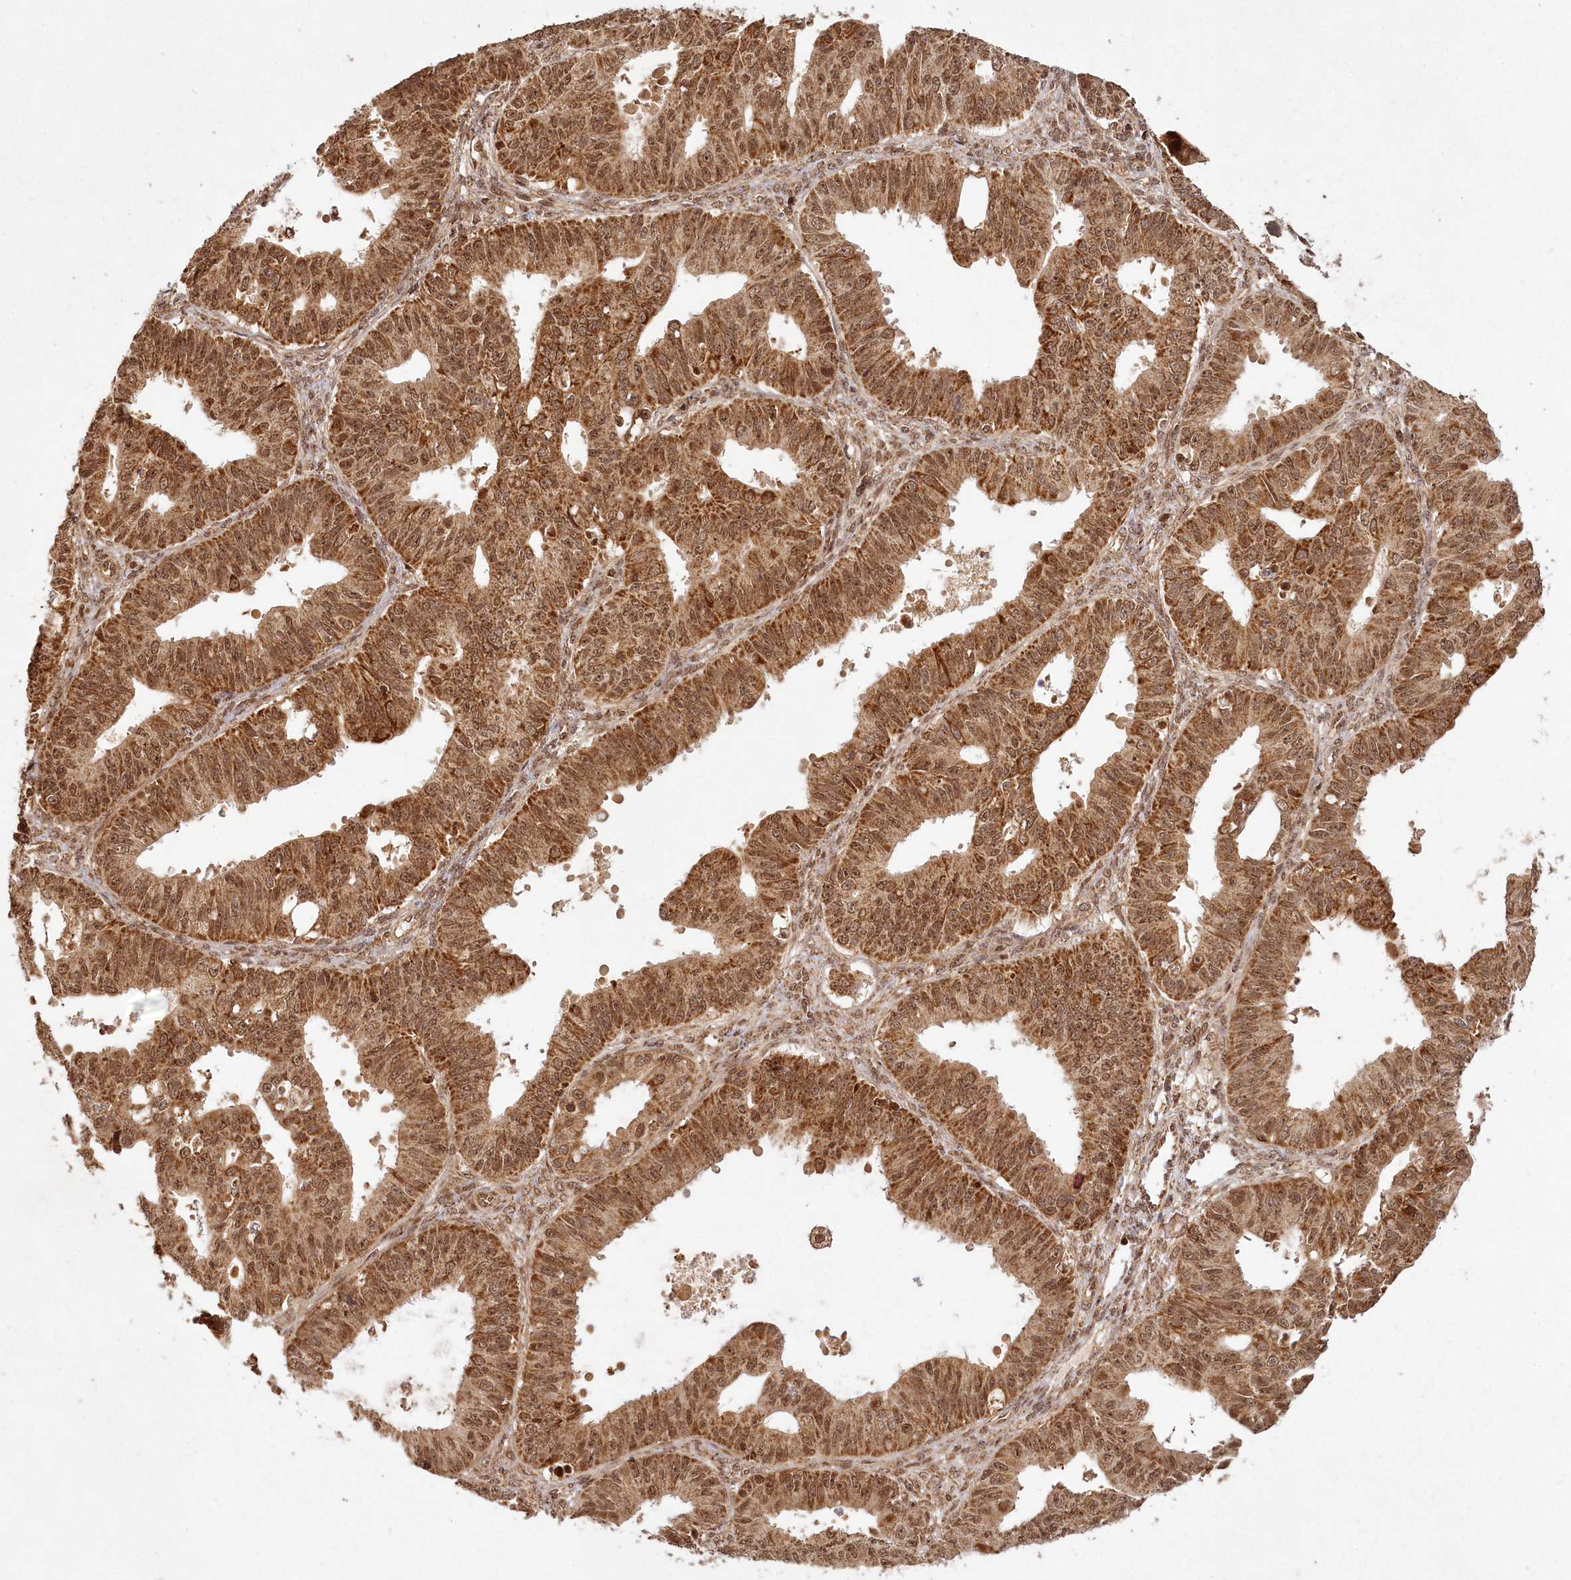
{"staining": {"intensity": "moderate", "quantity": ">75%", "location": "cytoplasmic/membranous,nuclear"}, "tissue": "ovarian cancer", "cell_type": "Tumor cells", "image_type": "cancer", "snomed": [{"axis": "morphology", "description": "Carcinoma, endometroid"}, {"axis": "topography", "description": "Appendix"}, {"axis": "topography", "description": "Ovary"}], "caption": "IHC image of human ovarian endometroid carcinoma stained for a protein (brown), which shows medium levels of moderate cytoplasmic/membranous and nuclear staining in about >75% of tumor cells.", "gene": "MICU1", "patient": {"sex": "female", "age": 42}}